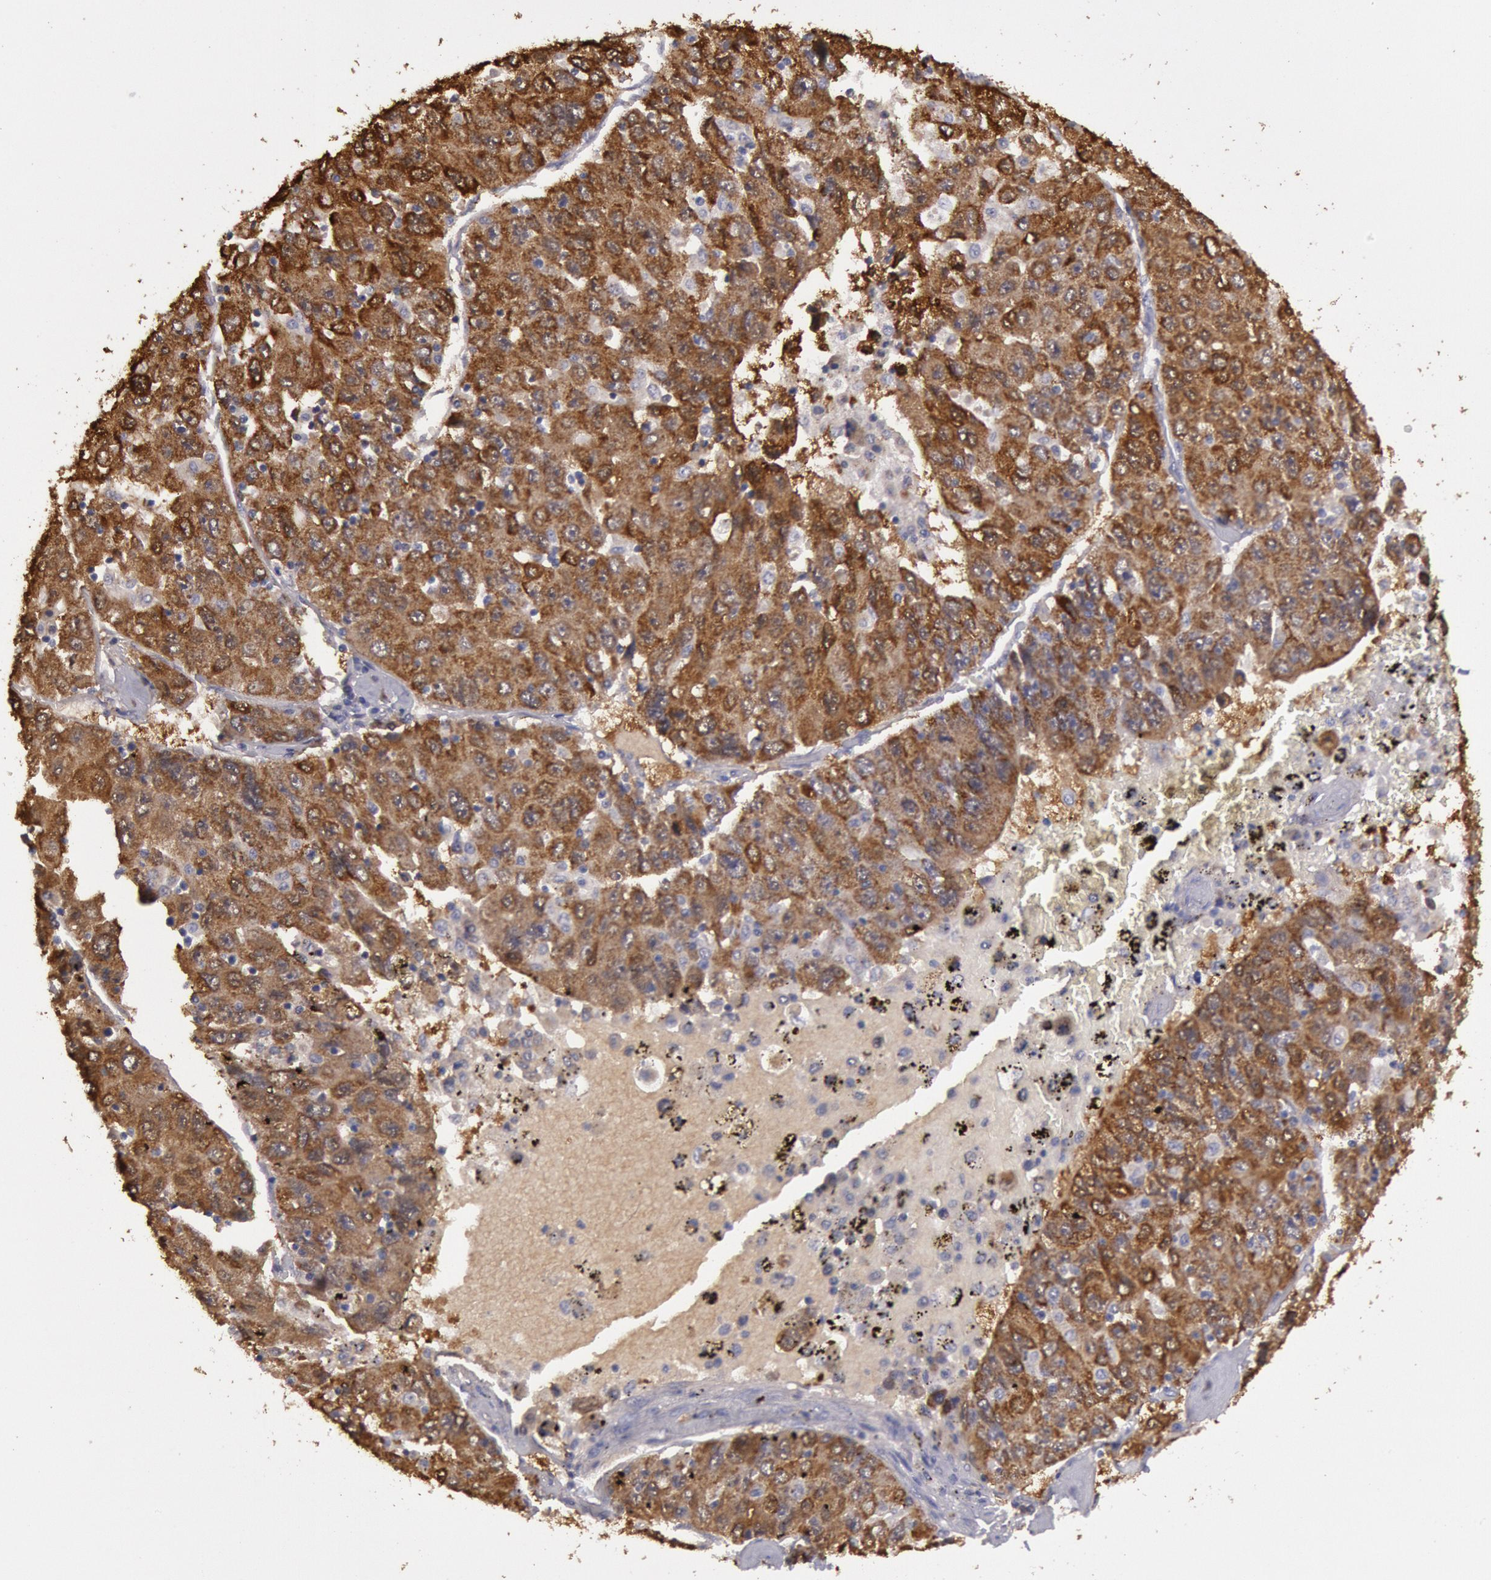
{"staining": {"intensity": "strong", "quantity": ">75%", "location": "cytoplasmic/membranous"}, "tissue": "liver cancer", "cell_type": "Tumor cells", "image_type": "cancer", "snomed": [{"axis": "morphology", "description": "Carcinoma, Hepatocellular, NOS"}, {"axis": "topography", "description": "Liver"}], "caption": "Hepatocellular carcinoma (liver) was stained to show a protein in brown. There is high levels of strong cytoplasmic/membranous expression in about >75% of tumor cells.", "gene": "MPST", "patient": {"sex": "male", "age": 49}}